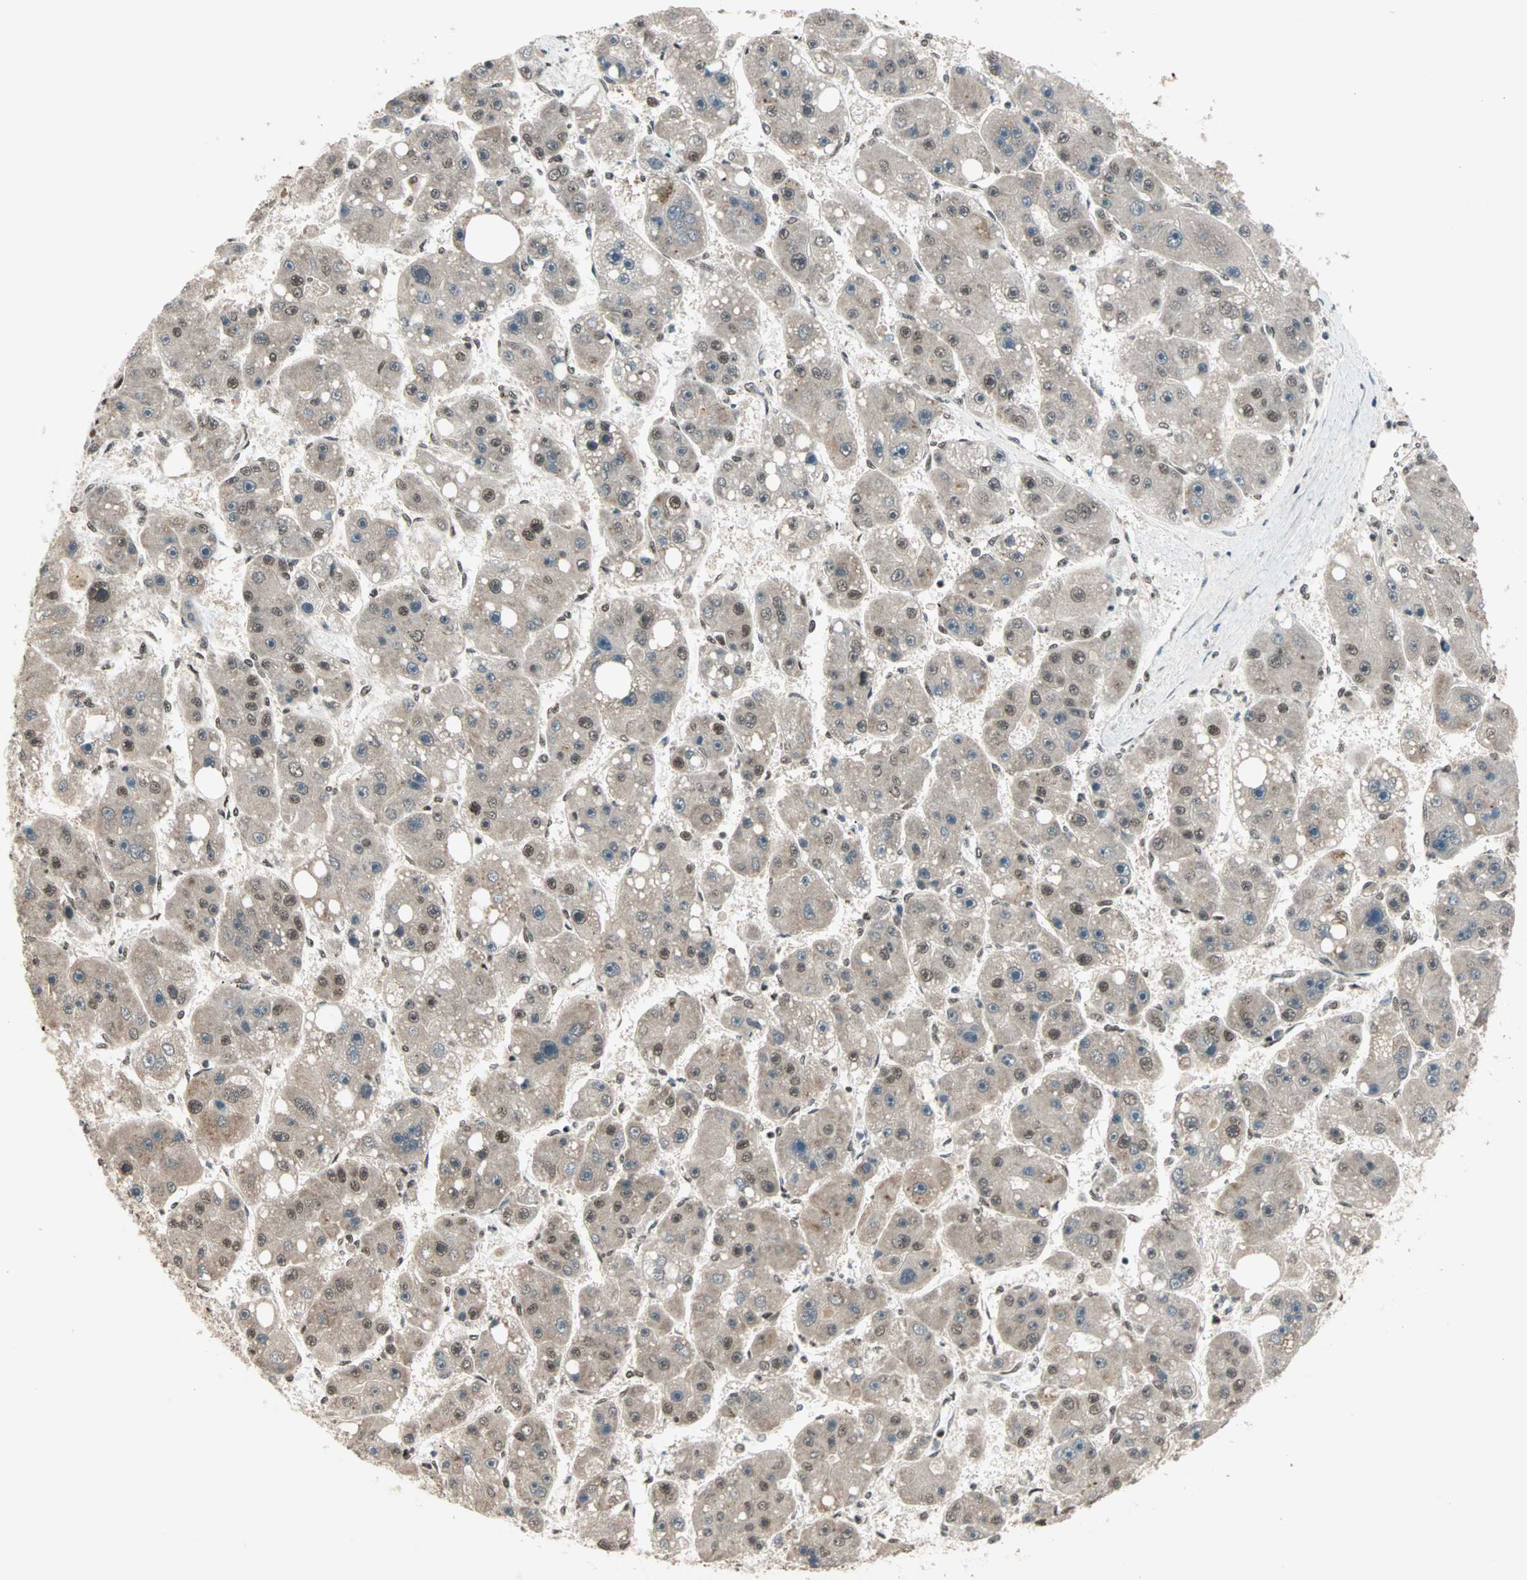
{"staining": {"intensity": "moderate", "quantity": ">75%", "location": "cytoplasmic/membranous,nuclear"}, "tissue": "liver cancer", "cell_type": "Tumor cells", "image_type": "cancer", "snomed": [{"axis": "morphology", "description": "Carcinoma, Hepatocellular, NOS"}, {"axis": "topography", "description": "Liver"}], "caption": "High-power microscopy captured an immunohistochemistry (IHC) image of hepatocellular carcinoma (liver), revealing moderate cytoplasmic/membranous and nuclear positivity in about >75% of tumor cells. (Brightfield microscopy of DAB IHC at high magnification).", "gene": "ZNF44", "patient": {"sex": "female", "age": 61}}